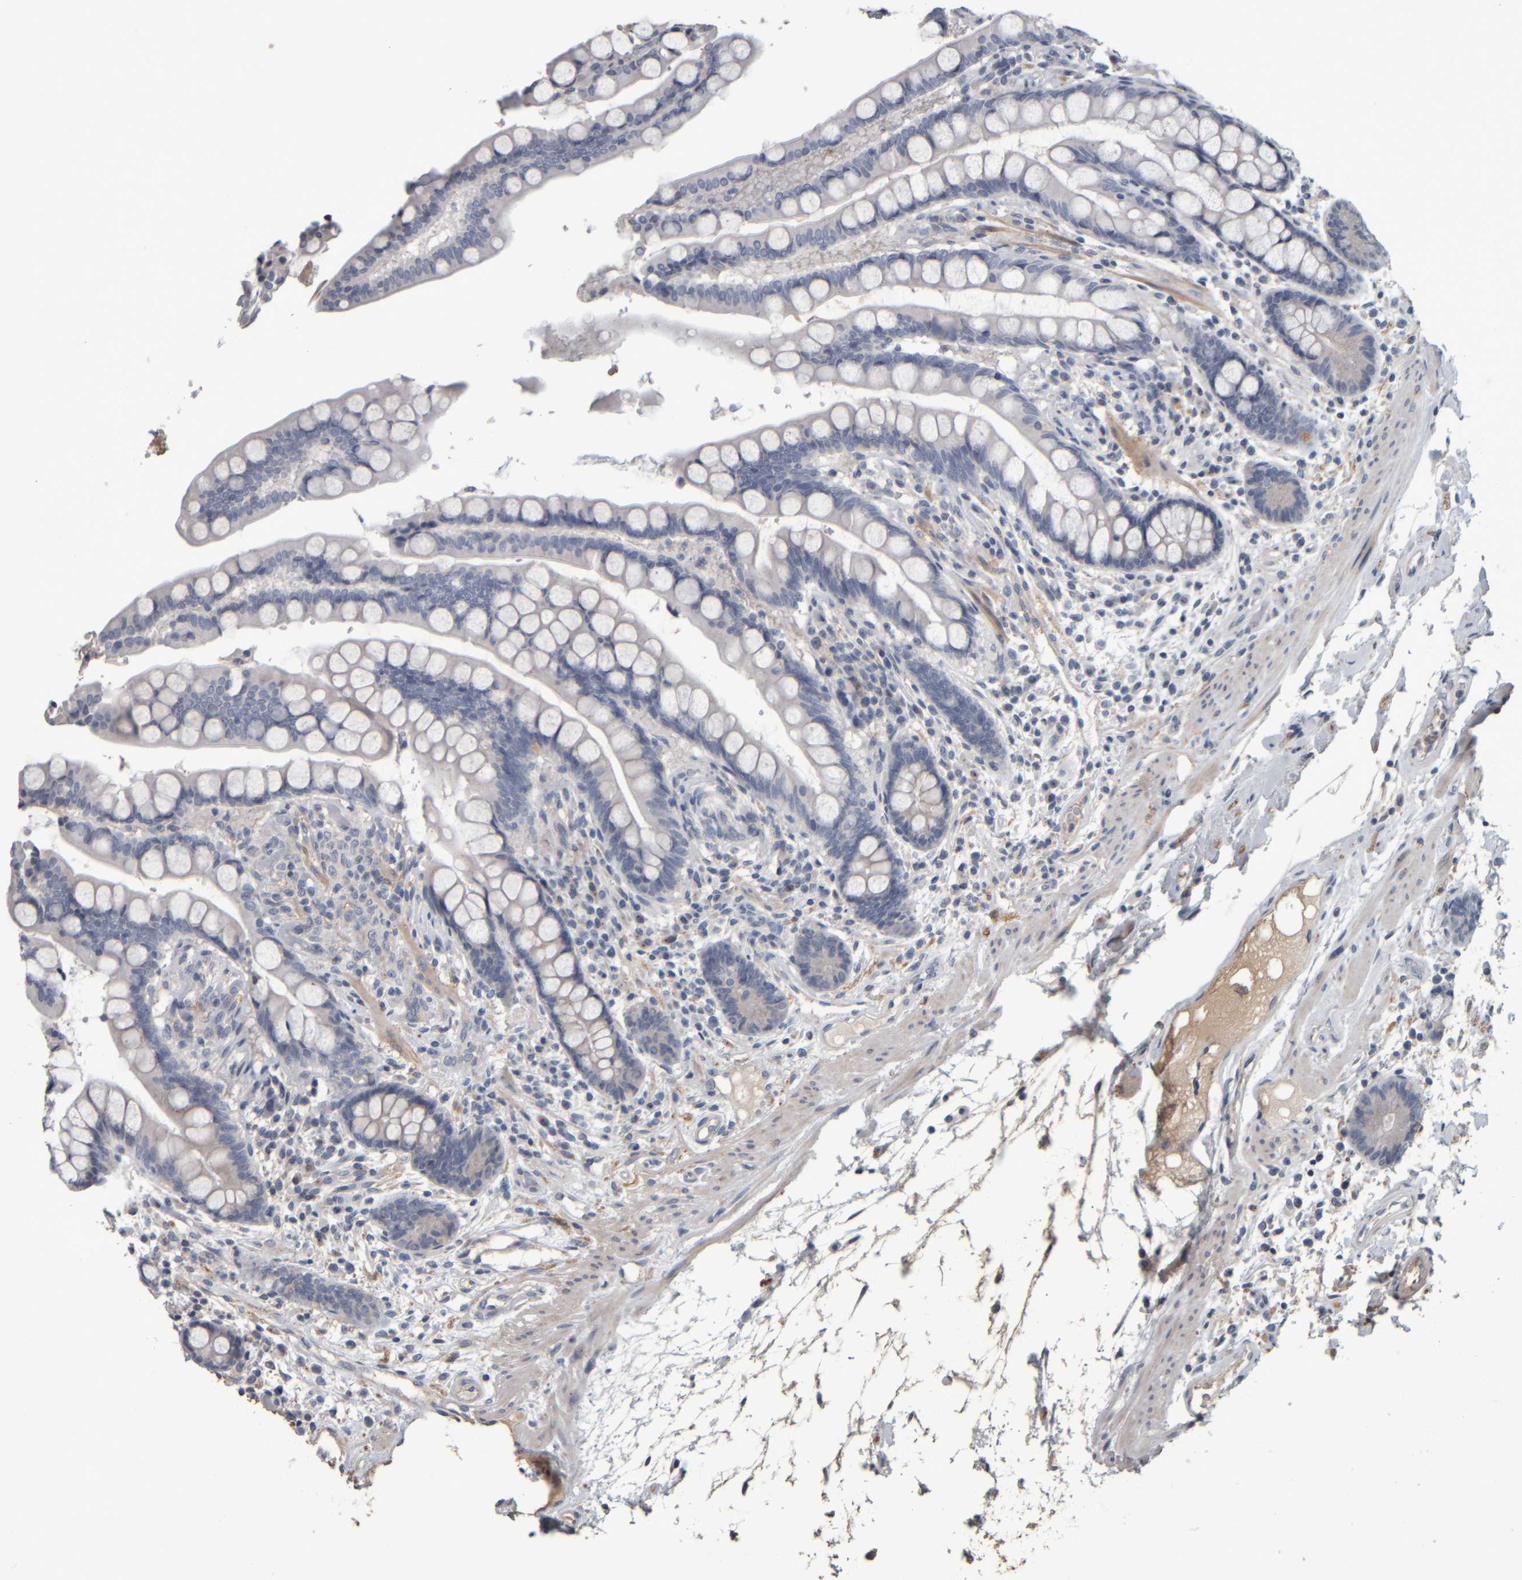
{"staining": {"intensity": "moderate", "quantity": ">75%", "location": "cytoplasmic/membranous"}, "tissue": "colon", "cell_type": "Endothelial cells", "image_type": "normal", "snomed": [{"axis": "morphology", "description": "Normal tissue, NOS"}, {"axis": "topography", "description": "Colon"}], "caption": "Immunohistochemical staining of benign colon reveals moderate cytoplasmic/membranous protein staining in approximately >75% of endothelial cells.", "gene": "CAVIN4", "patient": {"sex": "male", "age": 73}}